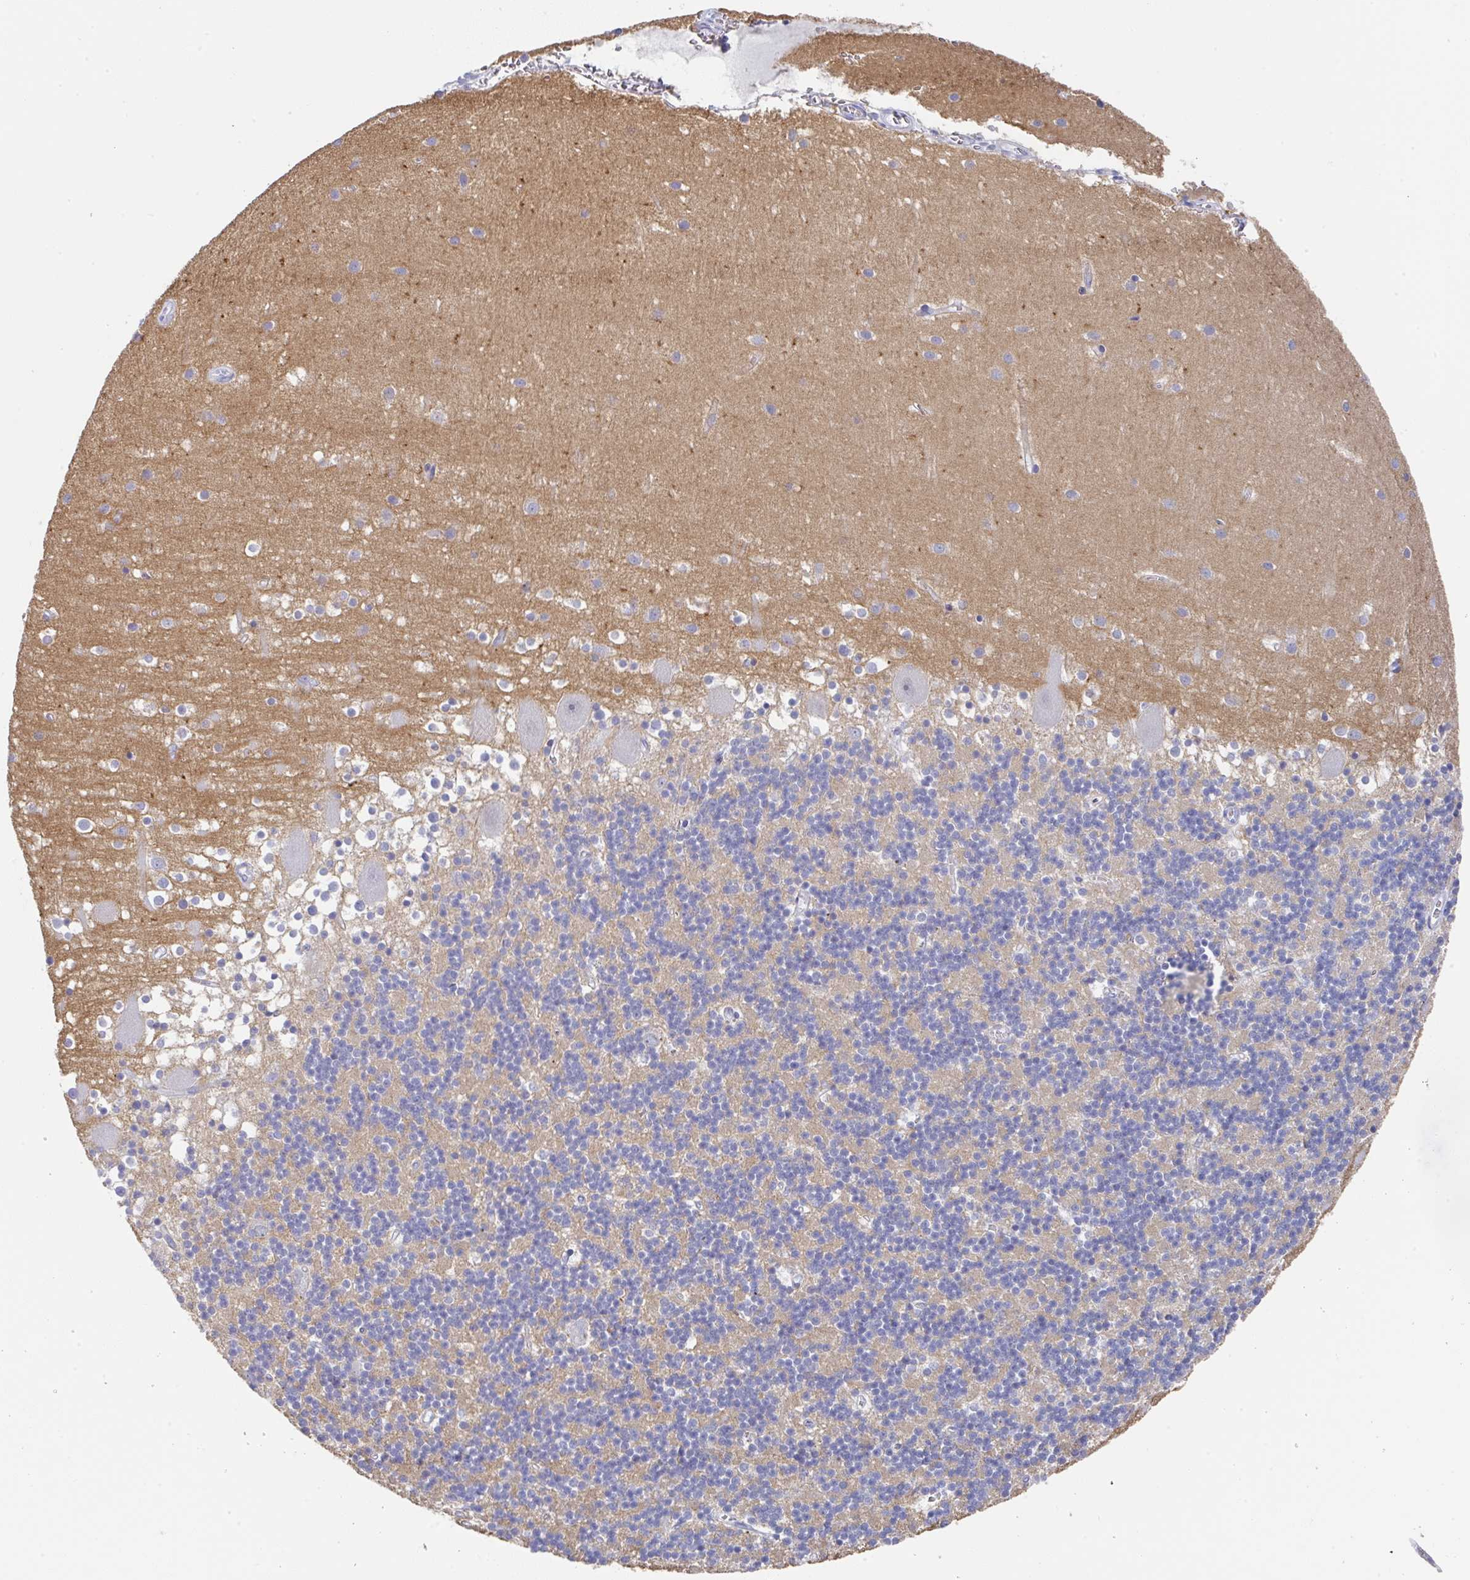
{"staining": {"intensity": "weak", "quantity": "25%-75%", "location": "cytoplasmic/membranous"}, "tissue": "cerebellum", "cell_type": "Cells in granular layer", "image_type": "normal", "snomed": [{"axis": "morphology", "description": "Normal tissue, NOS"}, {"axis": "topography", "description": "Cerebellum"}], "caption": "DAB (3,3'-diaminobenzidine) immunohistochemical staining of benign cerebellum reveals weak cytoplasmic/membranous protein staining in approximately 25%-75% of cells in granular layer.", "gene": "TNFRSF8", "patient": {"sex": "male", "age": 54}}